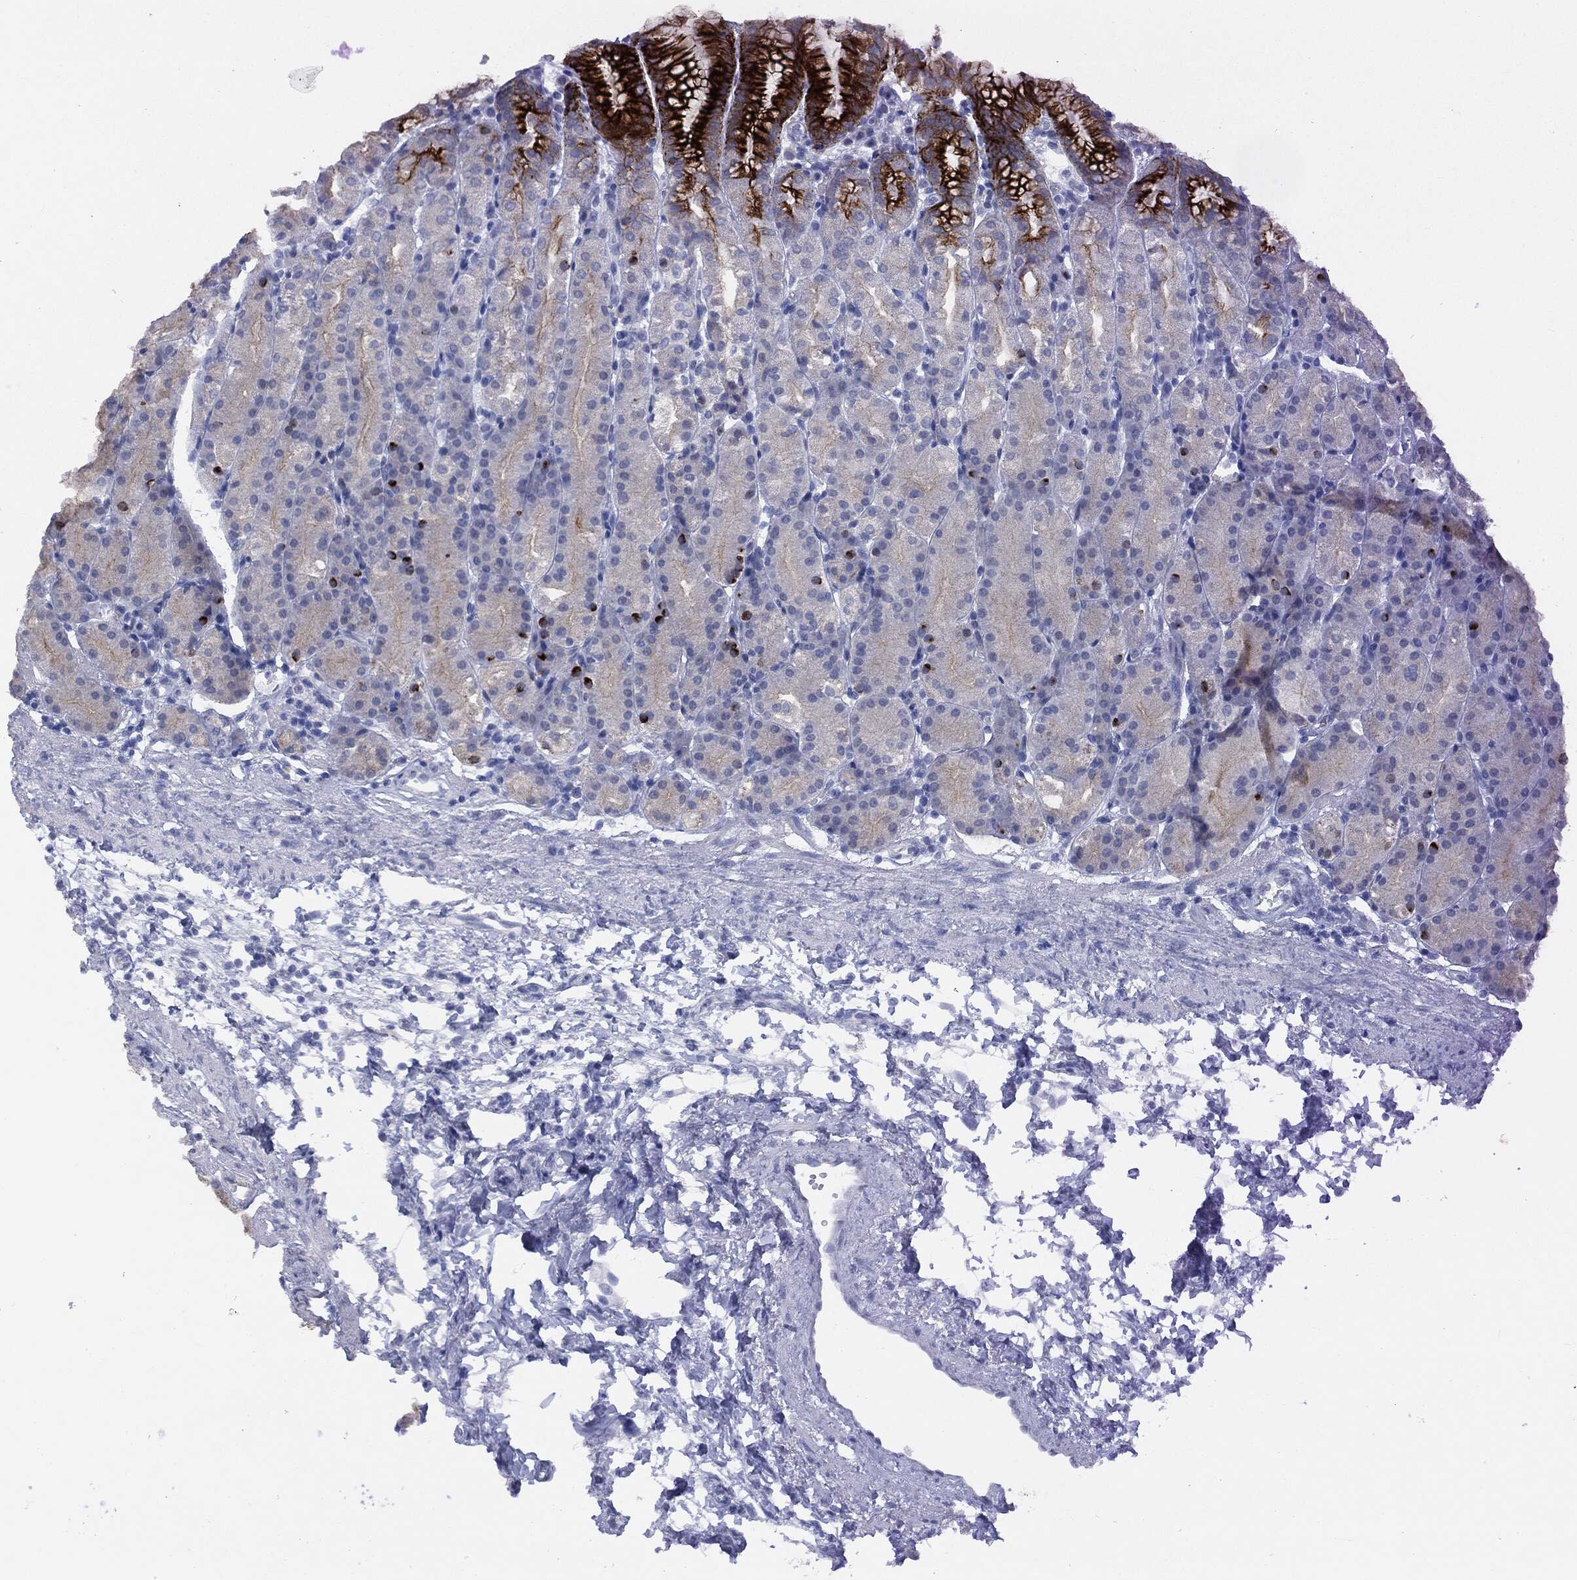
{"staining": {"intensity": "strong", "quantity": "<25%", "location": "cytoplasmic/membranous"}, "tissue": "stomach", "cell_type": "Glandular cells", "image_type": "normal", "snomed": [{"axis": "morphology", "description": "Normal tissue, NOS"}, {"axis": "morphology", "description": "Adenocarcinoma, NOS"}, {"axis": "topography", "description": "Stomach"}], "caption": "Approximately <25% of glandular cells in normal human stomach show strong cytoplasmic/membranous protein positivity as visualized by brown immunohistochemical staining.", "gene": "MUC1", "patient": {"sex": "female", "age": 81}}